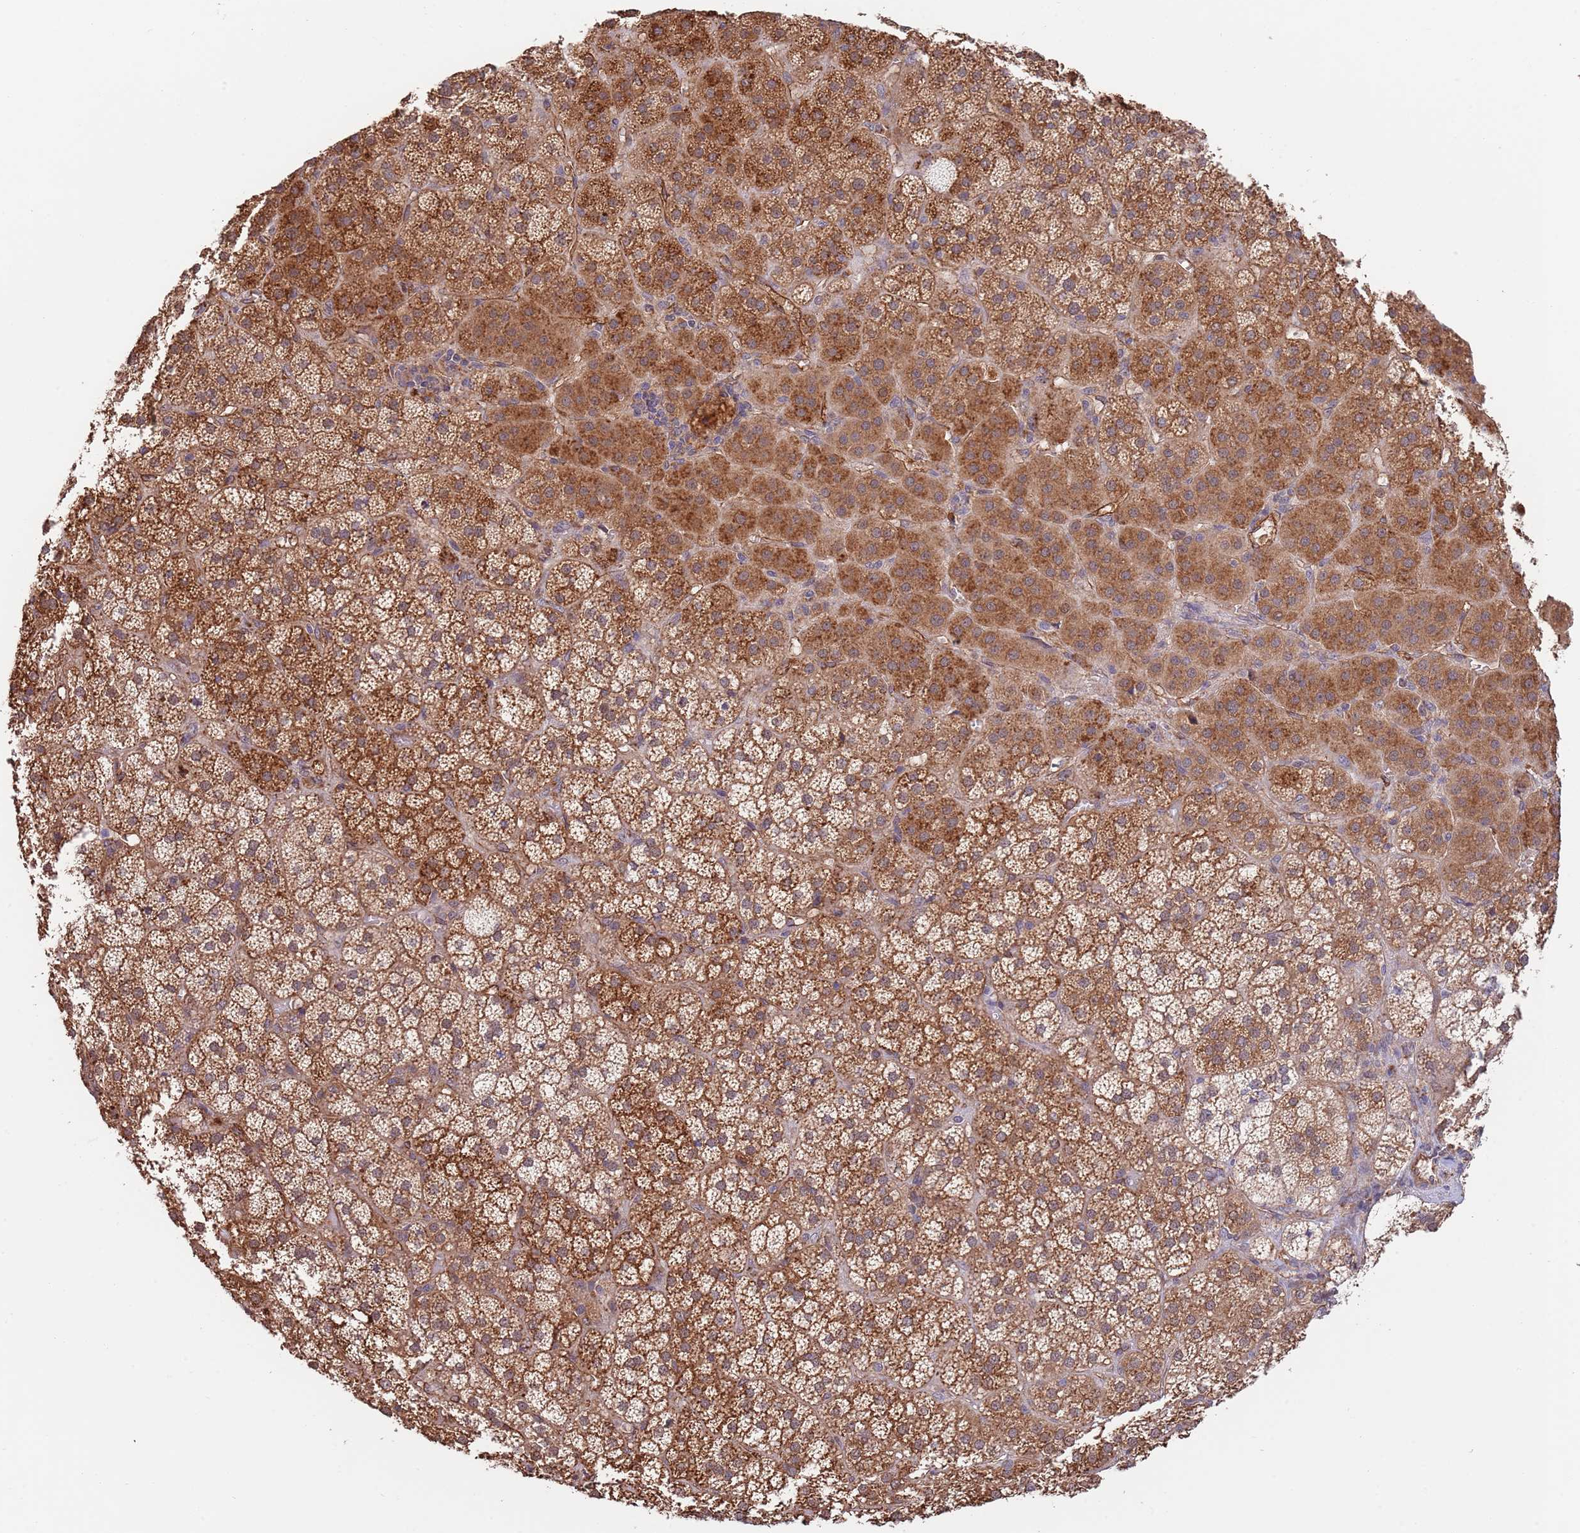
{"staining": {"intensity": "strong", "quantity": ">75%", "location": "cytoplasmic/membranous,nuclear"}, "tissue": "adrenal gland", "cell_type": "Glandular cells", "image_type": "normal", "snomed": [{"axis": "morphology", "description": "Normal tissue, NOS"}, {"axis": "topography", "description": "Adrenal gland"}], "caption": "A brown stain labels strong cytoplasmic/membranous,nuclear expression of a protein in glandular cells of normal adrenal gland.", "gene": "BPNT1", "patient": {"sex": "female", "age": 70}}